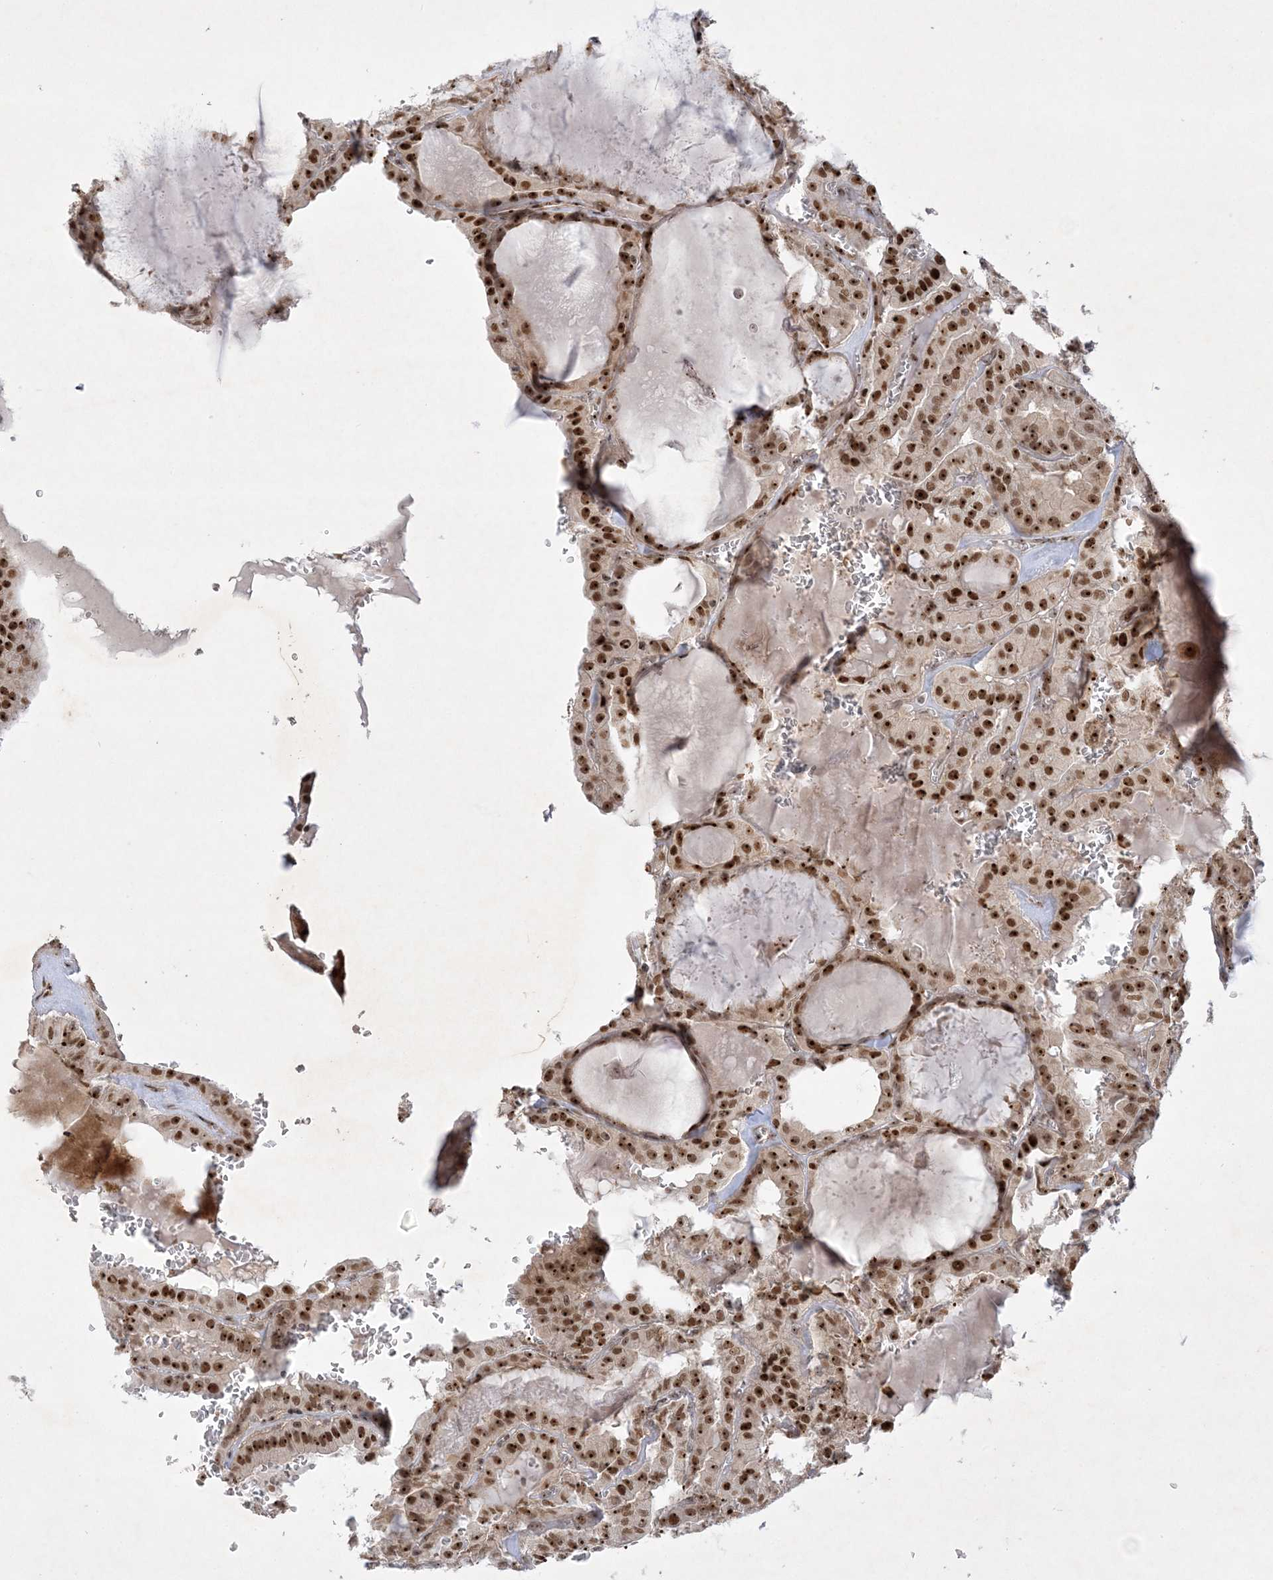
{"staining": {"intensity": "strong", "quantity": ">75%", "location": "nuclear"}, "tissue": "thyroid cancer", "cell_type": "Tumor cells", "image_type": "cancer", "snomed": [{"axis": "morphology", "description": "Papillary adenocarcinoma, NOS"}, {"axis": "topography", "description": "Thyroid gland"}], "caption": "Protein staining of thyroid papillary adenocarcinoma tissue shows strong nuclear staining in about >75% of tumor cells.", "gene": "NPM3", "patient": {"sex": "male", "age": 52}}